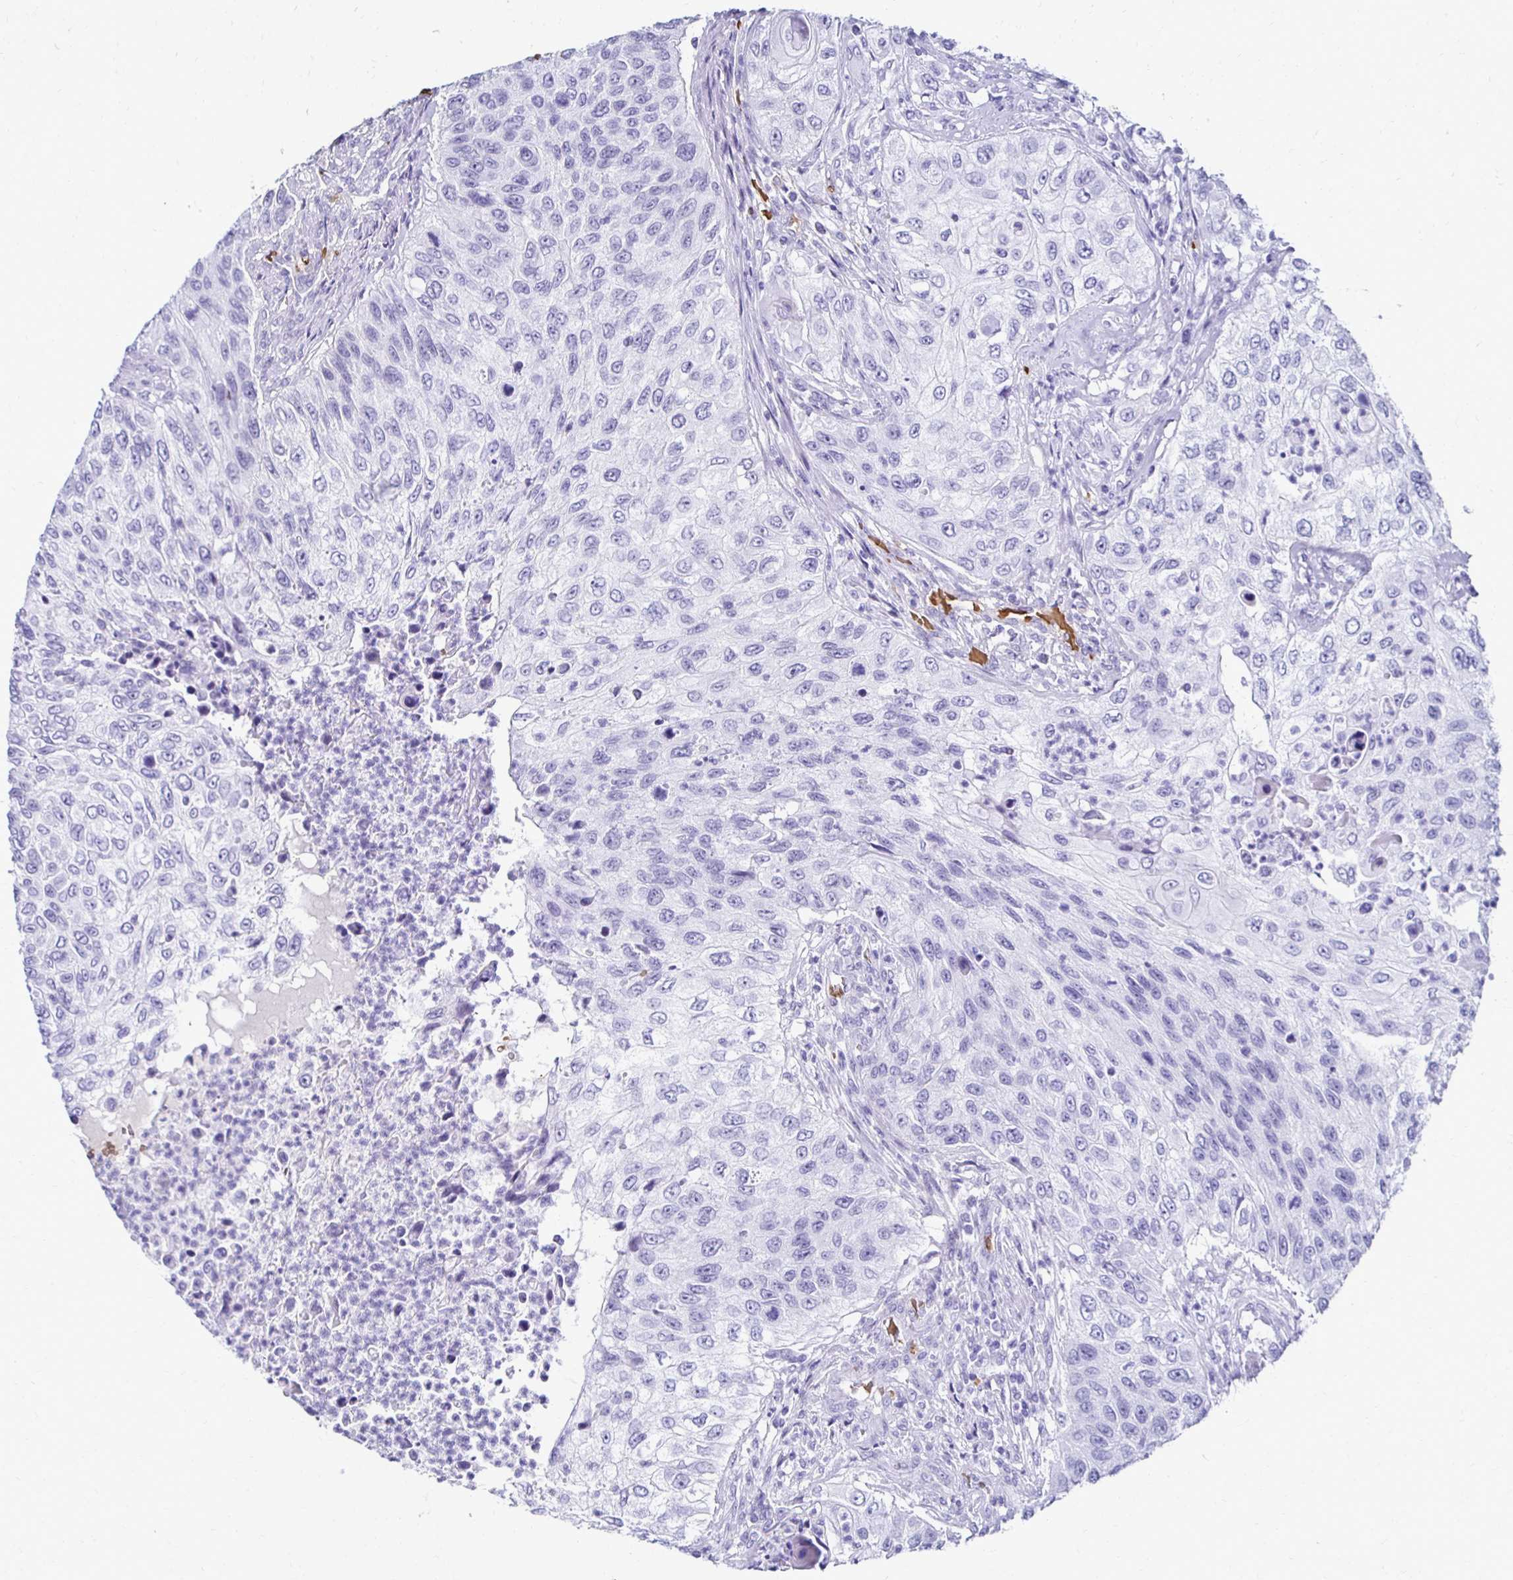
{"staining": {"intensity": "negative", "quantity": "none", "location": "none"}, "tissue": "urothelial cancer", "cell_type": "Tumor cells", "image_type": "cancer", "snomed": [{"axis": "morphology", "description": "Urothelial carcinoma, High grade"}, {"axis": "topography", "description": "Urinary bladder"}], "caption": "High-grade urothelial carcinoma stained for a protein using immunohistochemistry demonstrates no positivity tumor cells.", "gene": "RHBDL3", "patient": {"sex": "female", "age": 60}}